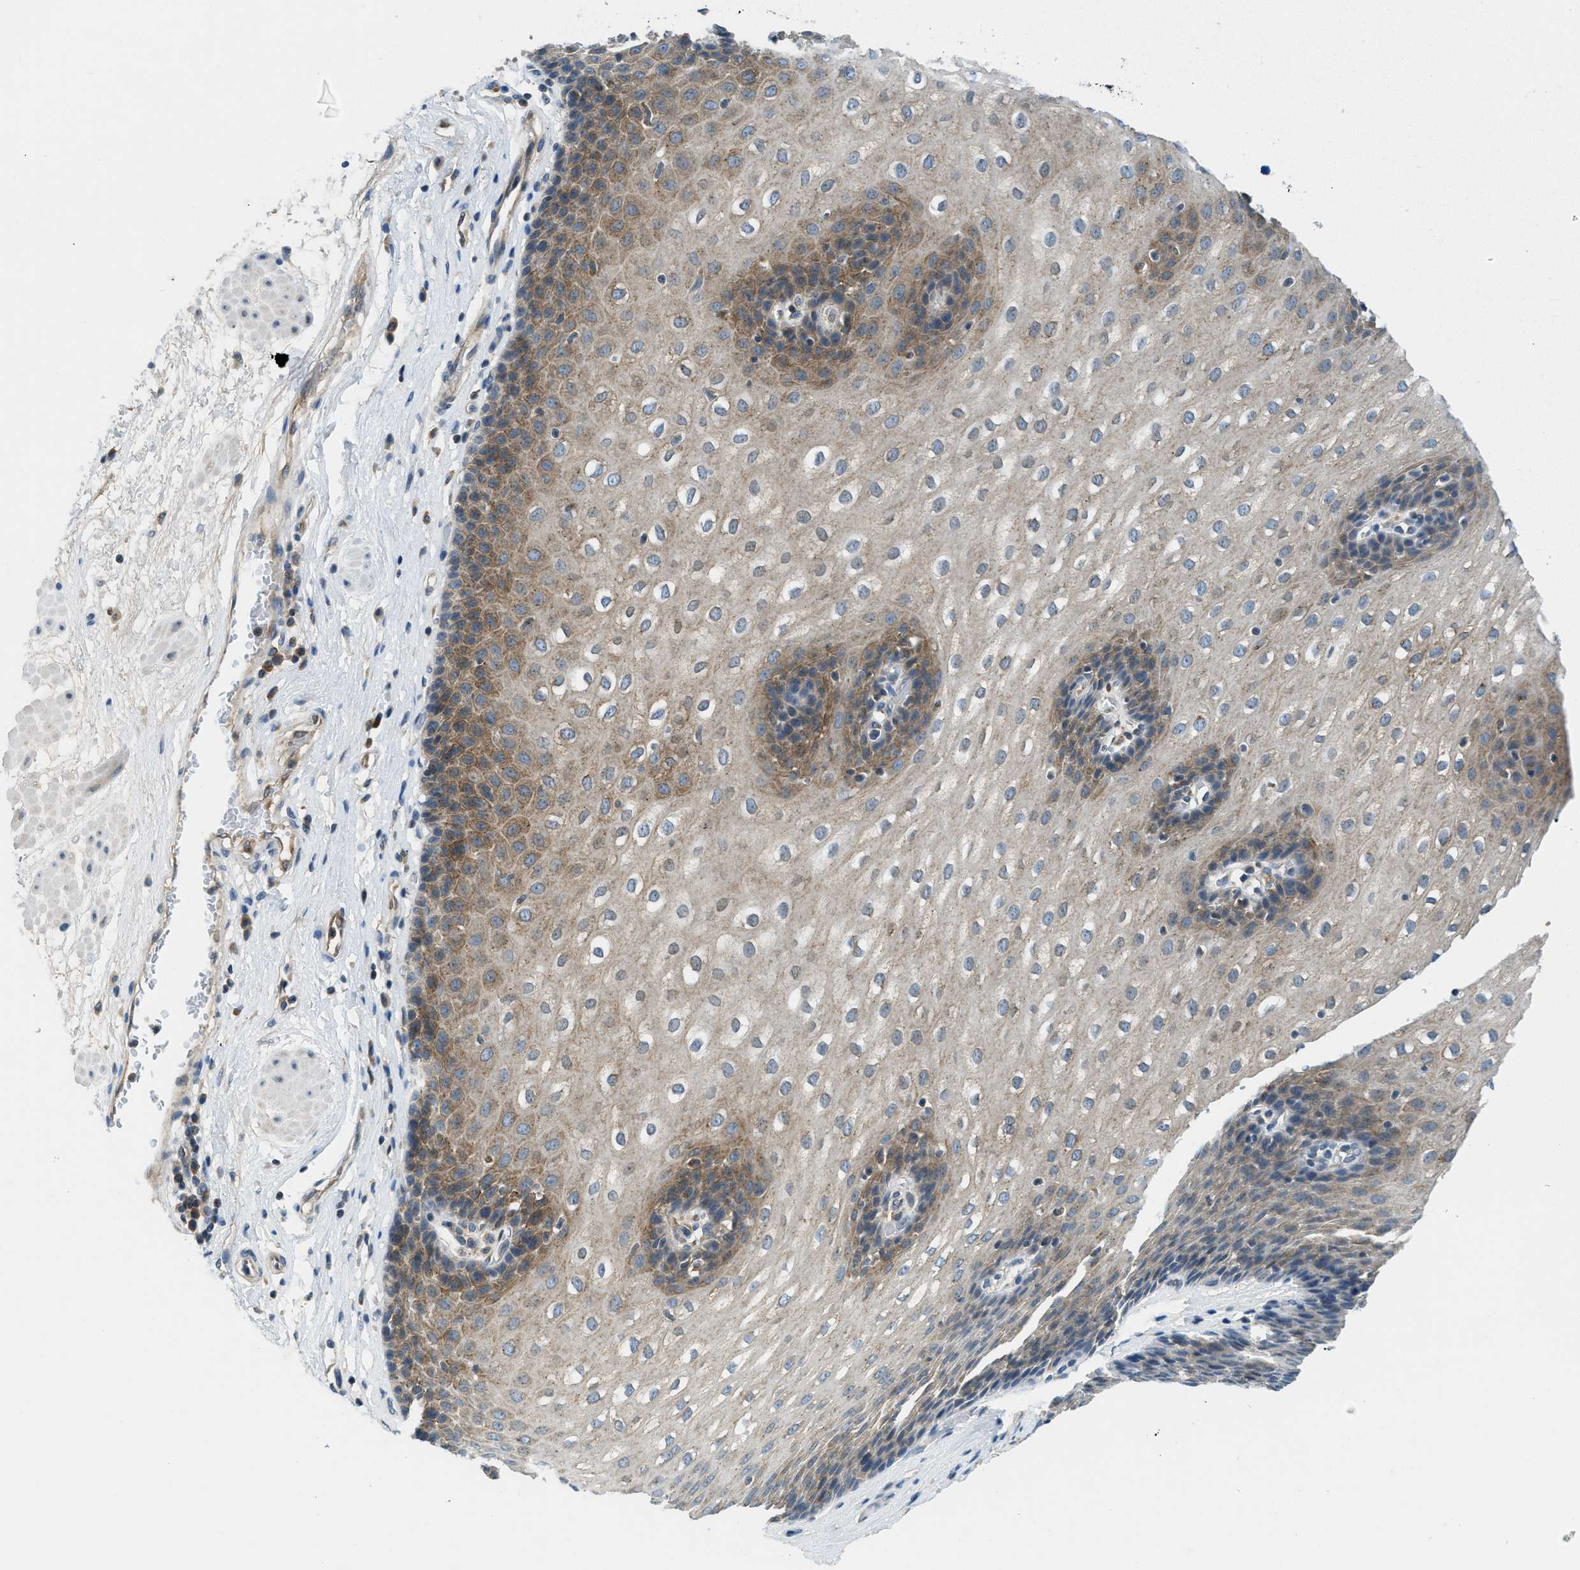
{"staining": {"intensity": "moderate", "quantity": "25%-75%", "location": "cytoplasmic/membranous"}, "tissue": "esophagus", "cell_type": "Squamous epithelial cells", "image_type": "normal", "snomed": [{"axis": "morphology", "description": "Normal tissue, NOS"}, {"axis": "topography", "description": "Esophagus"}], "caption": "Immunohistochemical staining of normal esophagus reveals medium levels of moderate cytoplasmic/membranous staining in approximately 25%-75% of squamous epithelial cells.", "gene": "BCAP31", "patient": {"sex": "male", "age": 48}}